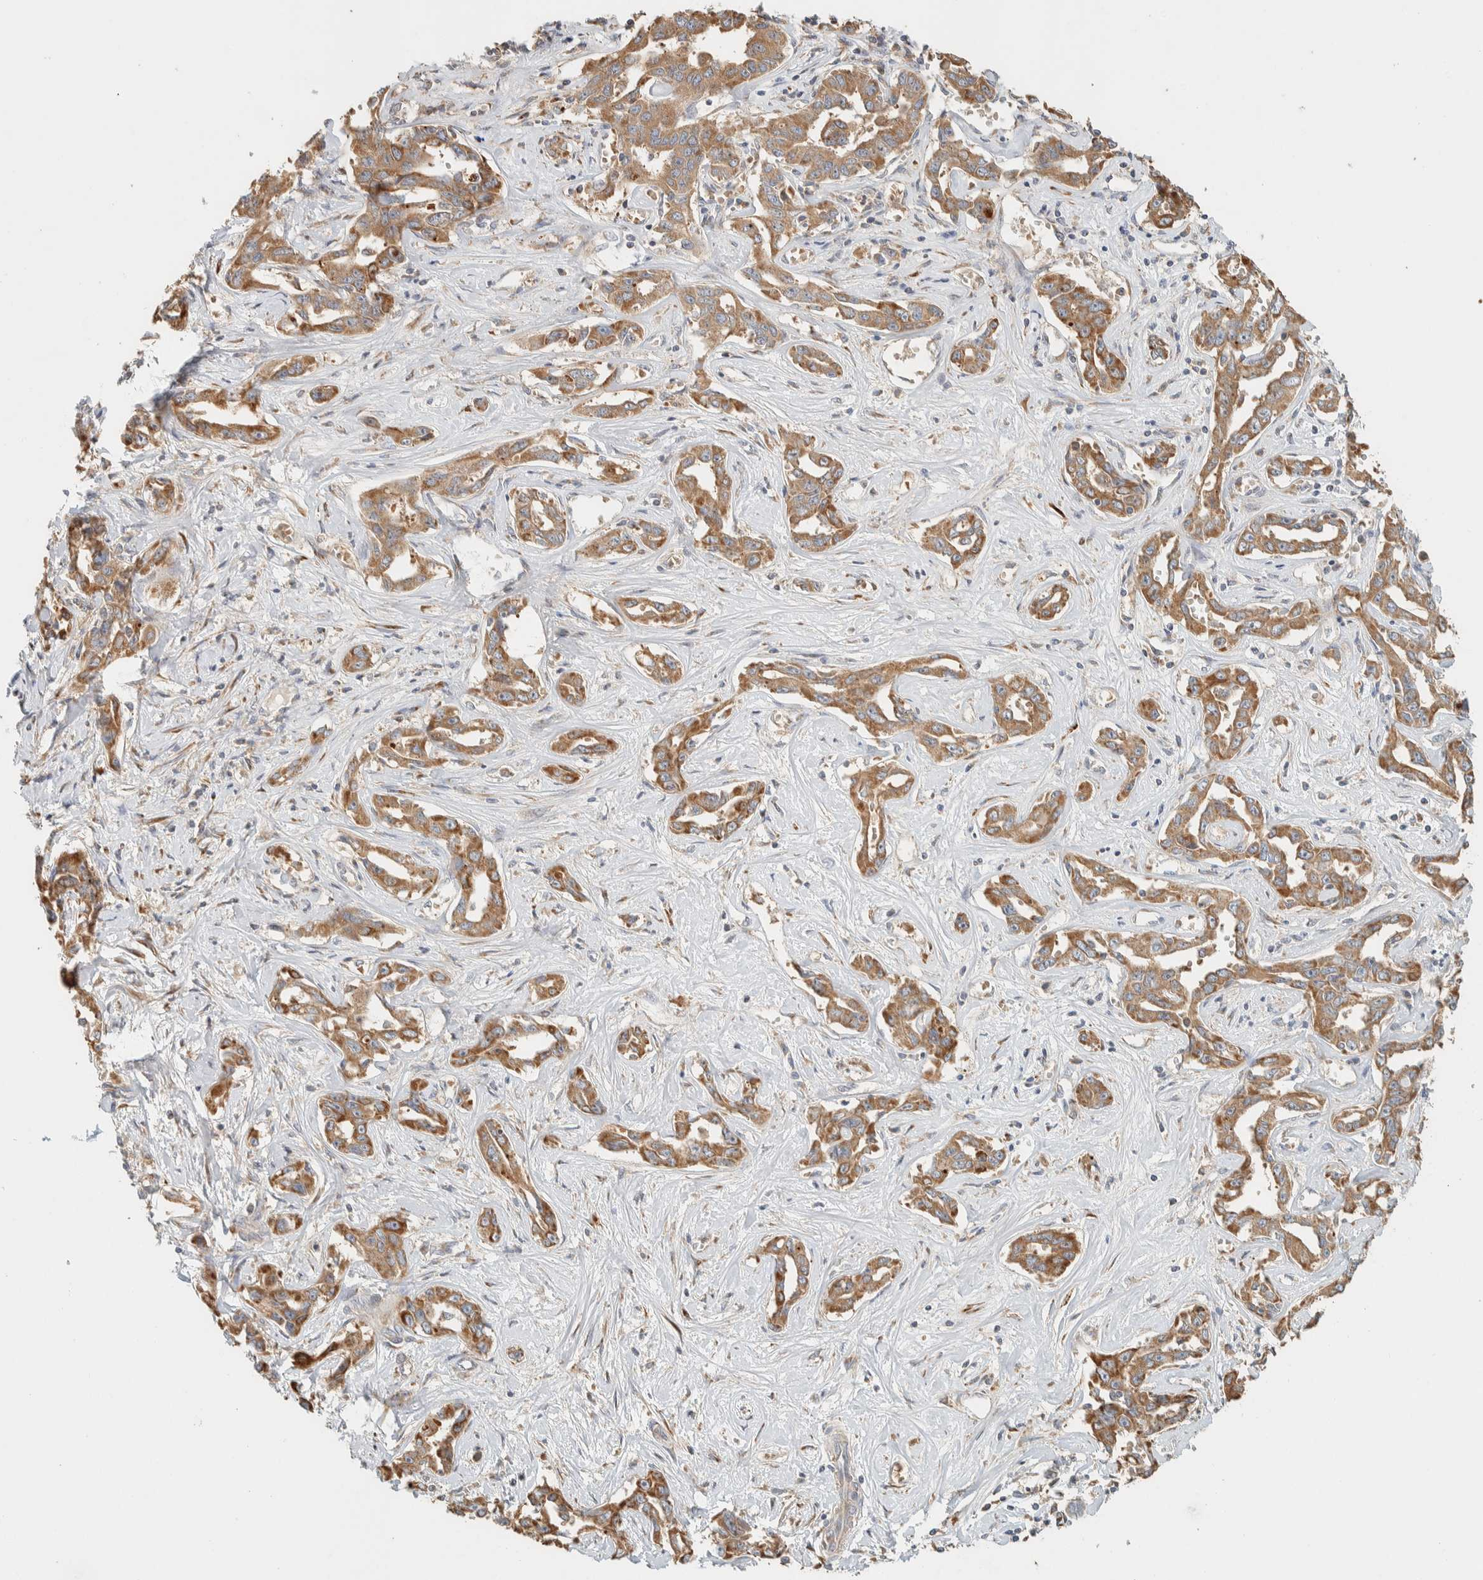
{"staining": {"intensity": "moderate", "quantity": ">75%", "location": "cytoplasmic/membranous"}, "tissue": "liver cancer", "cell_type": "Tumor cells", "image_type": "cancer", "snomed": [{"axis": "morphology", "description": "Cholangiocarcinoma"}, {"axis": "topography", "description": "Liver"}], "caption": "Human liver cancer stained with a protein marker demonstrates moderate staining in tumor cells.", "gene": "RAB11FIP1", "patient": {"sex": "male", "age": 59}}